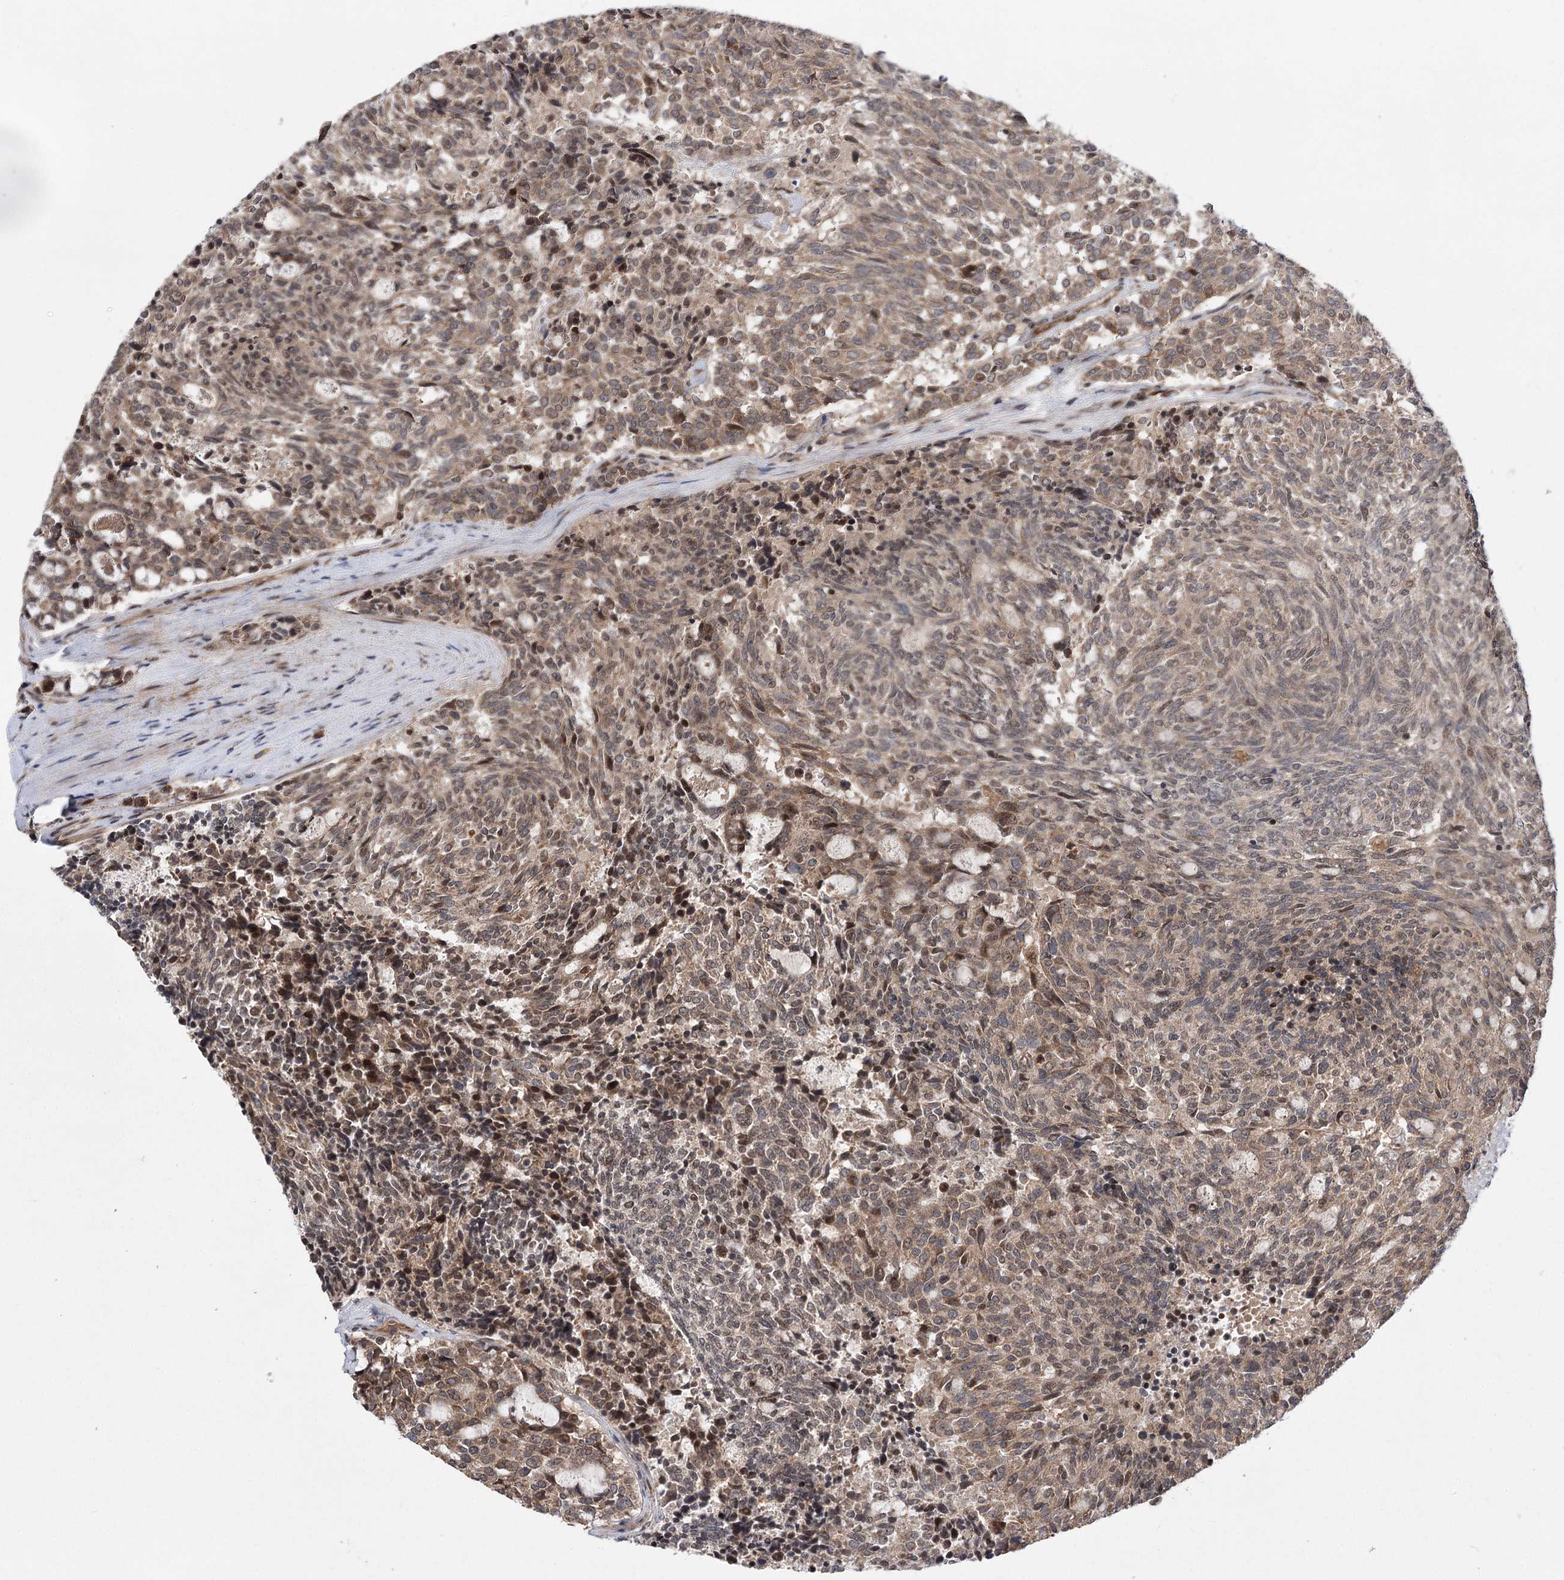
{"staining": {"intensity": "moderate", "quantity": ">75%", "location": "cytoplasmic/membranous,nuclear"}, "tissue": "carcinoid", "cell_type": "Tumor cells", "image_type": "cancer", "snomed": [{"axis": "morphology", "description": "Carcinoid, malignant, NOS"}, {"axis": "topography", "description": "Pancreas"}], "caption": "A micrograph of human carcinoid (malignant) stained for a protein demonstrates moderate cytoplasmic/membranous and nuclear brown staining in tumor cells.", "gene": "TENM2", "patient": {"sex": "female", "age": 54}}